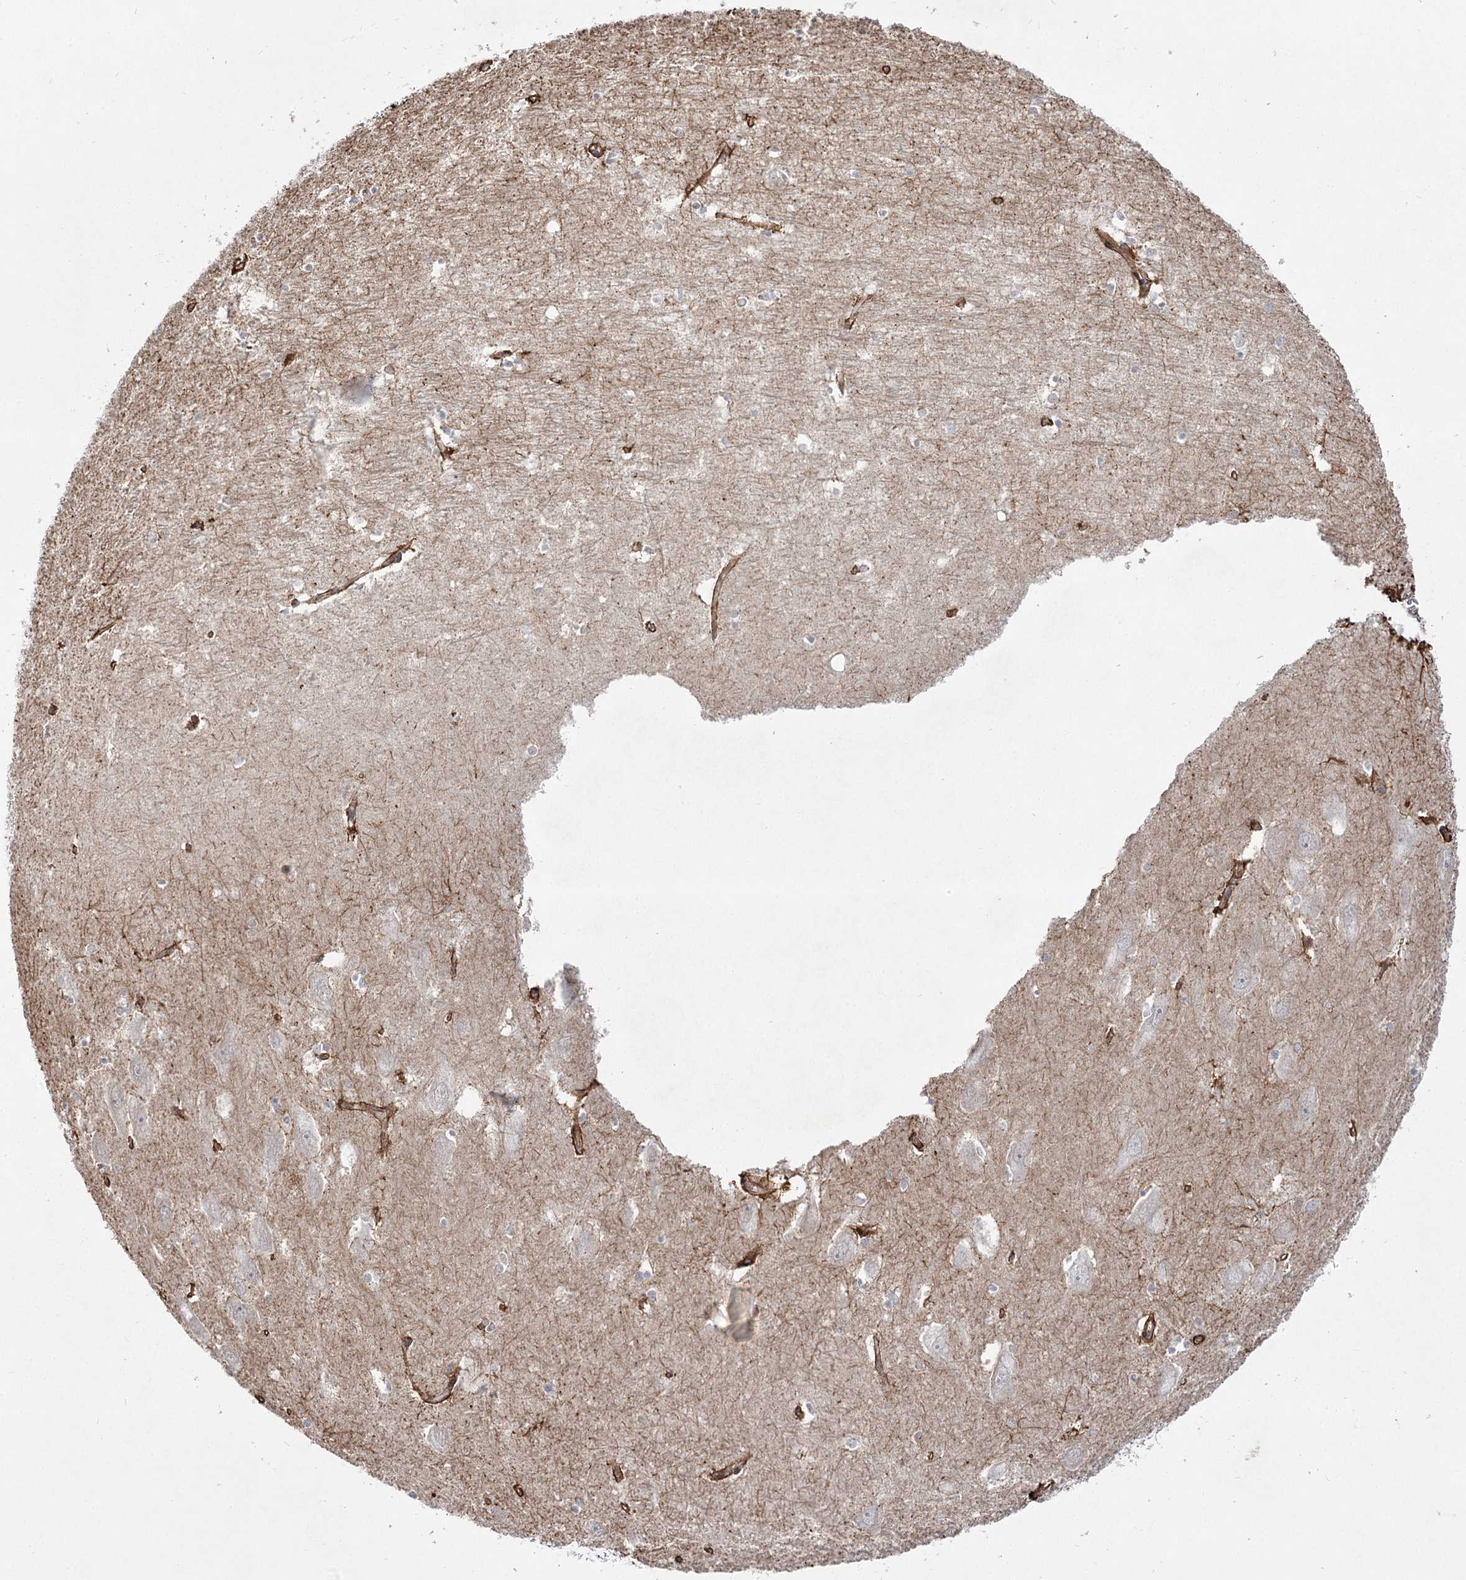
{"staining": {"intensity": "negative", "quantity": "none", "location": "none"}, "tissue": "hippocampus", "cell_type": "Glial cells", "image_type": "normal", "snomed": [{"axis": "morphology", "description": "Normal tissue, NOS"}, {"axis": "topography", "description": "Hippocampus"}], "caption": "There is no significant staining in glial cells of hippocampus. (Brightfield microscopy of DAB immunohistochemistry at high magnification).", "gene": "SH3BP5L", "patient": {"sex": "female", "age": 64}}